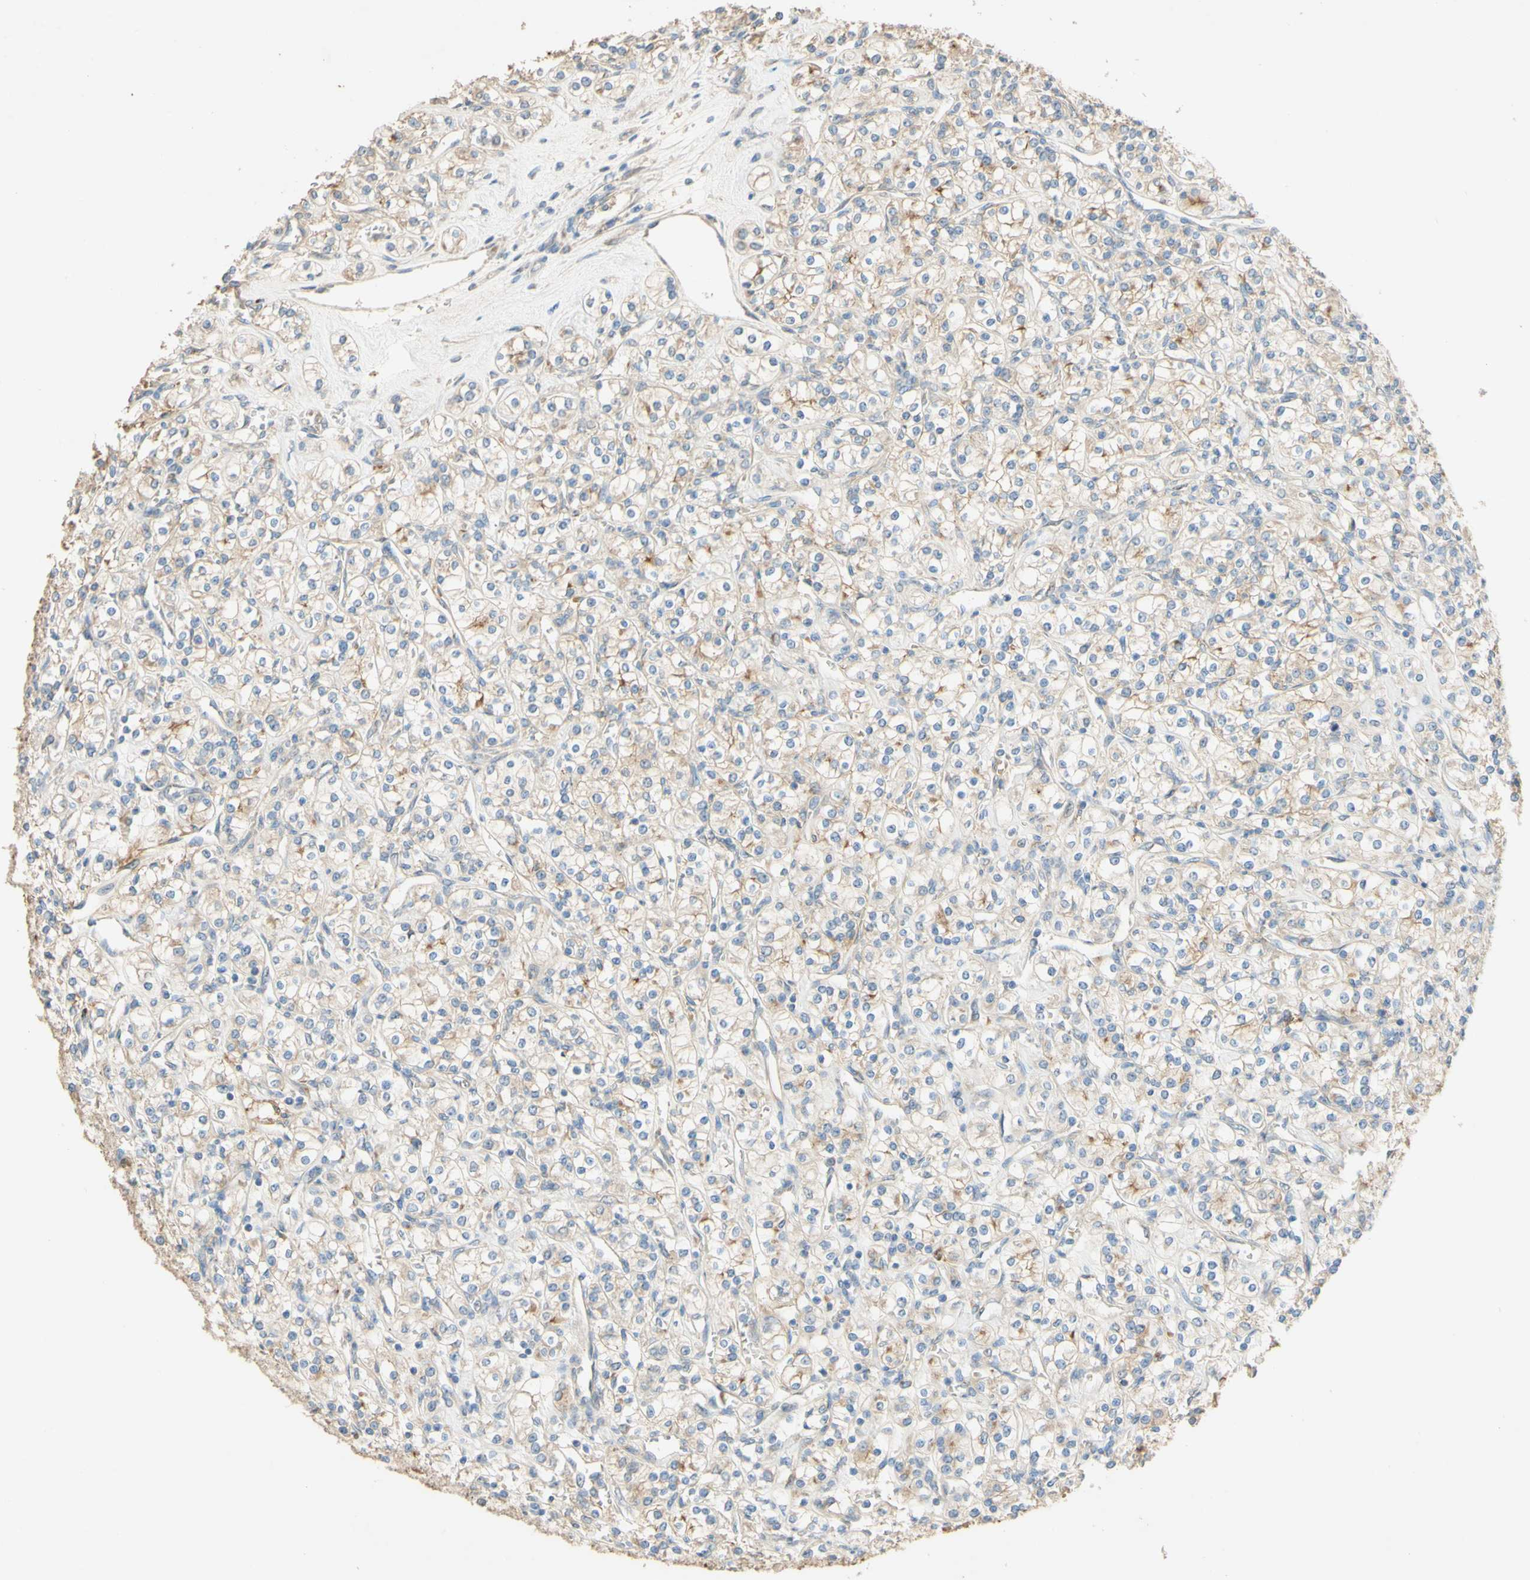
{"staining": {"intensity": "moderate", "quantity": "25%-75%", "location": "cytoplasmic/membranous"}, "tissue": "renal cancer", "cell_type": "Tumor cells", "image_type": "cancer", "snomed": [{"axis": "morphology", "description": "Adenocarcinoma, NOS"}, {"axis": "topography", "description": "Kidney"}], "caption": "Renal cancer stained with DAB (3,3'-diaminobenzidine) immunohistochemistry displays medium levels of moderate cytoplasmic/membranous staining in approximately 25%-75% of tumor cells.", "gene": "DKK3", "patient": {"sex": "male", "age": 77}}